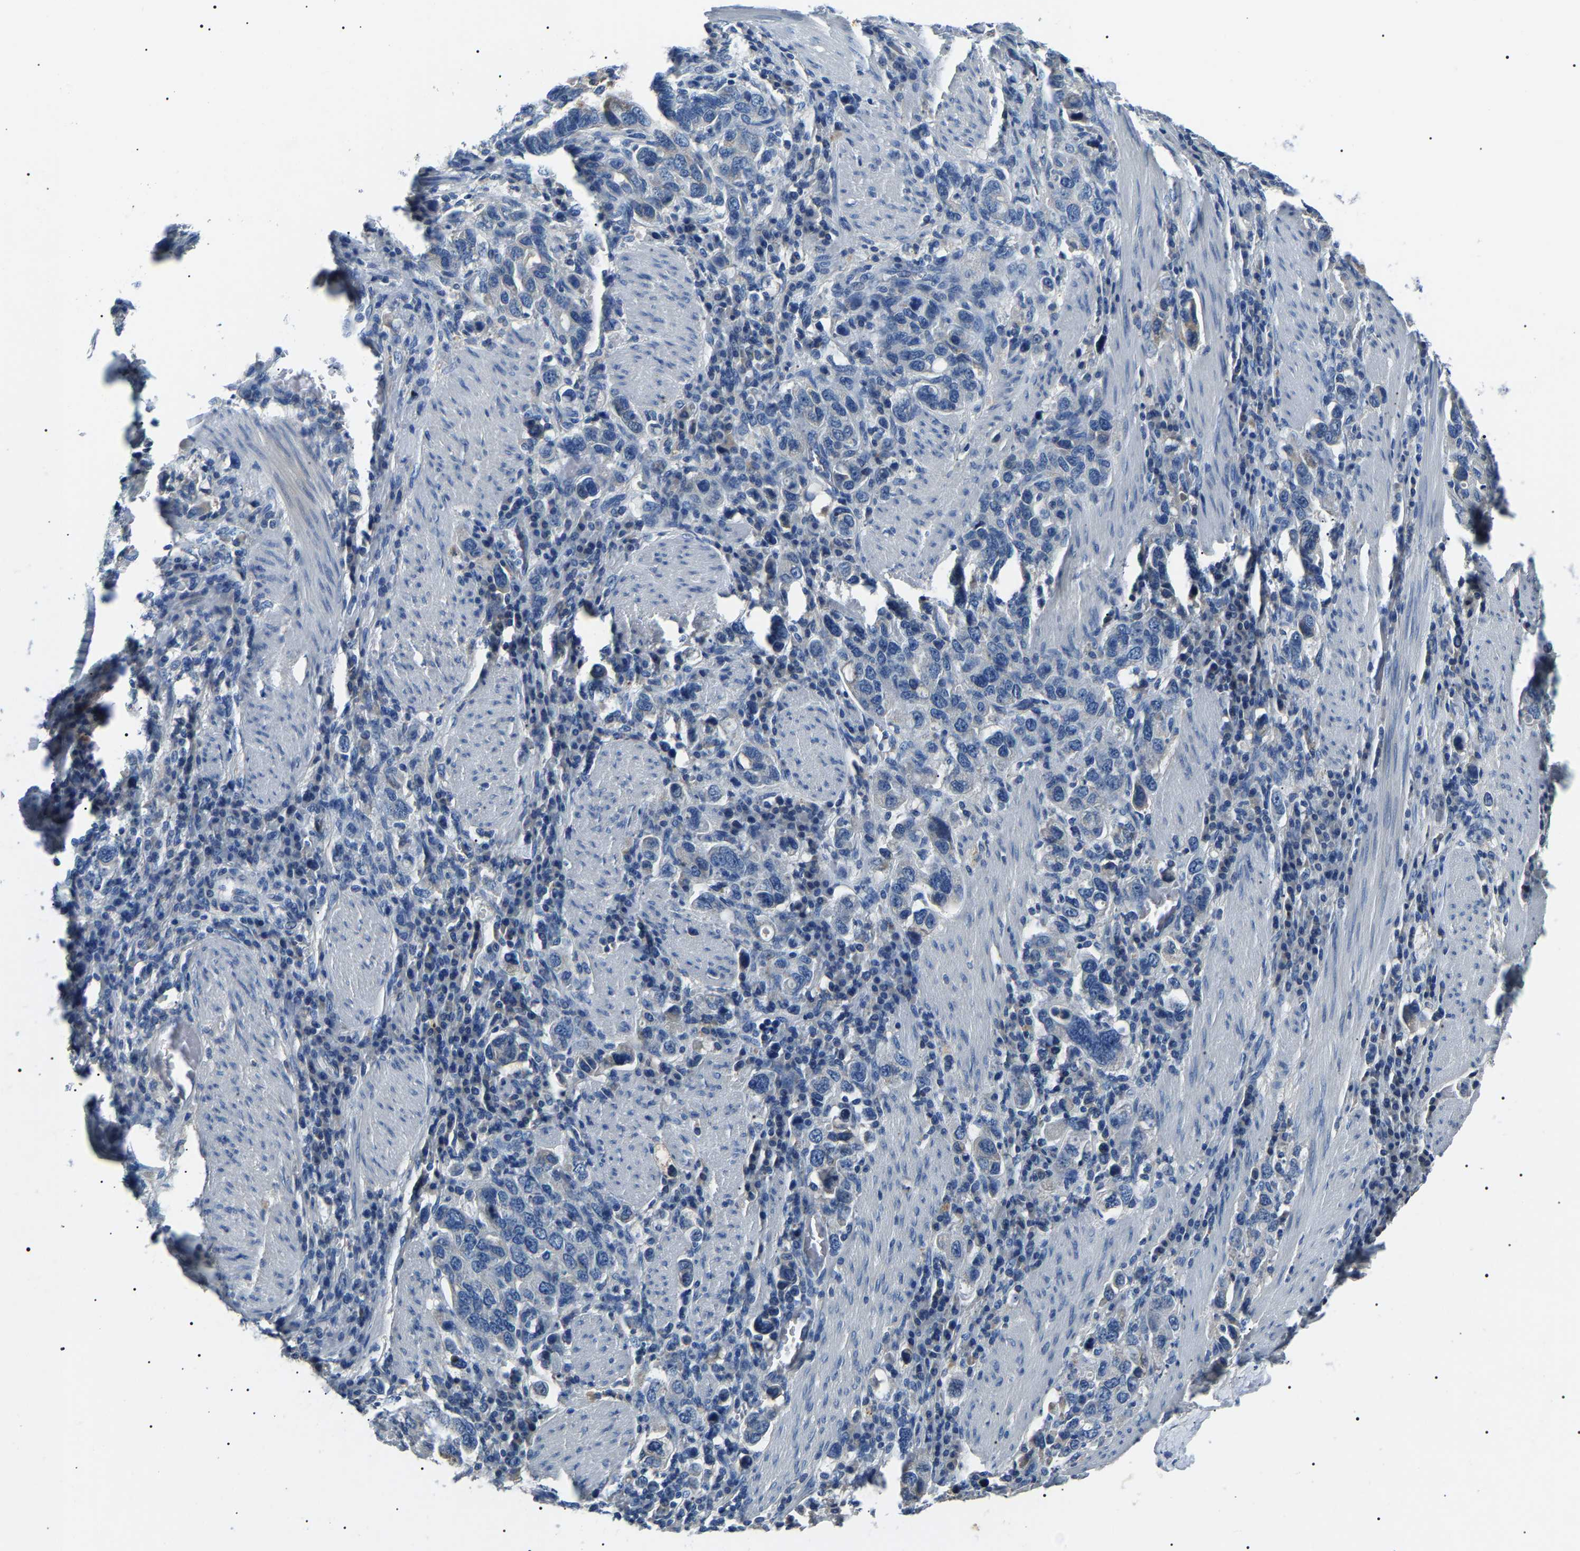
{"staining": {"intensity": "negative", "quantity": "none", "location": "none"}, "tissue": "stomach cancer", "cell_type": "Tumor cells", "image_type": "cancer", "snomed": [{"axis": "morphology", "description": "Adenocarcinoma, NOS"}, {"axis": "topography", "description": "Stomach, upper"}], "caption": "Tumor cells show no significant protein positivity in stomach cancer.", "gene": "KLK15", "patient": {"sex": "male", "age": 62}}